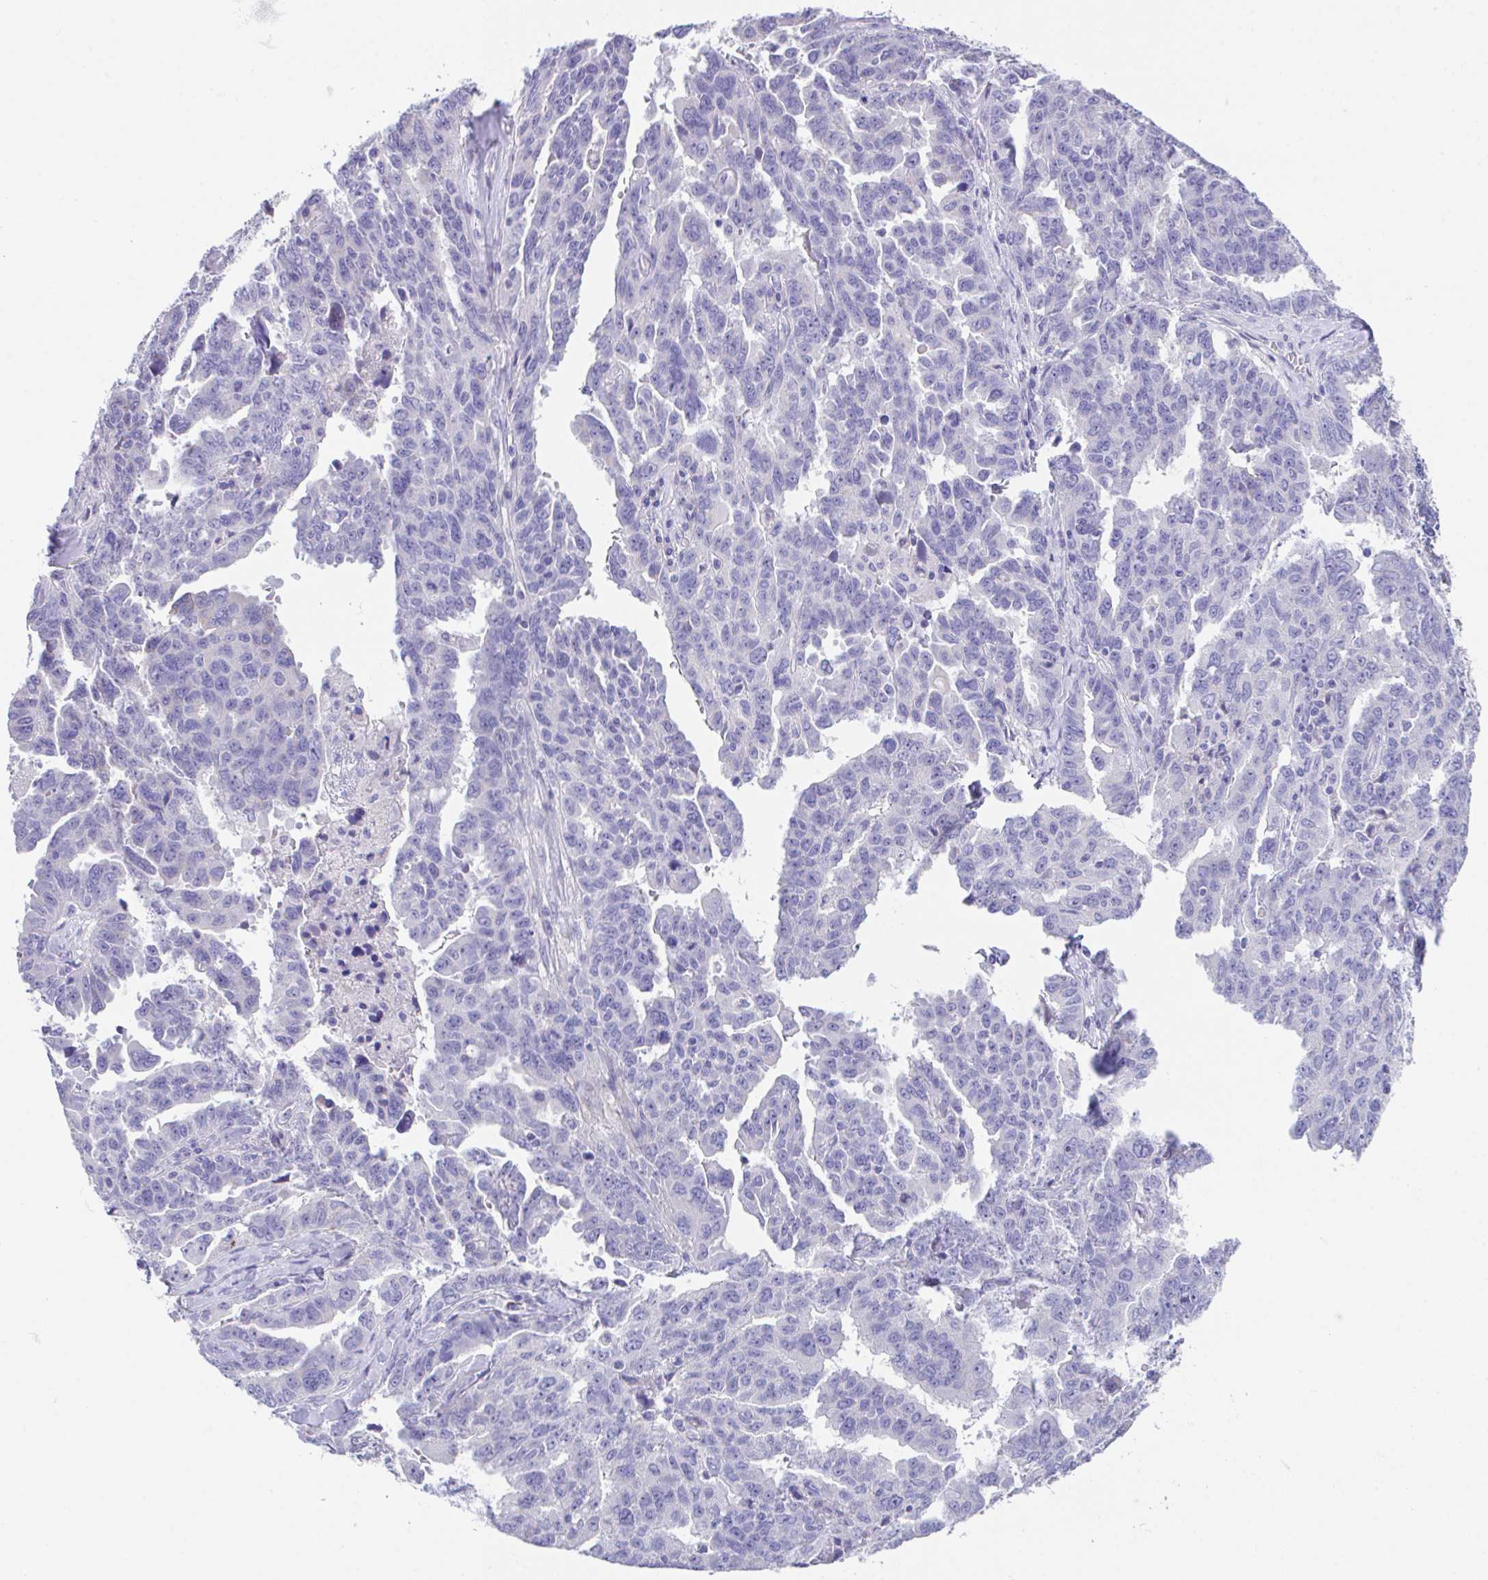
{"staining": {"intensity": "negative", "quantity": "none", "location": "none"}, "tissue": "ovarian cancer", "cell_type": "Tumor cells", "image_type": "cancer", "snomed": [{"axis": "morphology", "description": "Adenocarcinoma, NOS"}, {"axis": "morphology", "description": "Carcinoma, endometroid"}, {"axis": "topography", "description": "Ovary"}], "caption": "Immunohistochemistry micrograph of adenocarcinoma (ovarian) stained for a protein (brown), which exhibits no expression in tumor cells. (IHC, brightfield microscopy, high magnification).", "gene": "SLC16A6", "patient": {"sex": "female", "age": 72}}